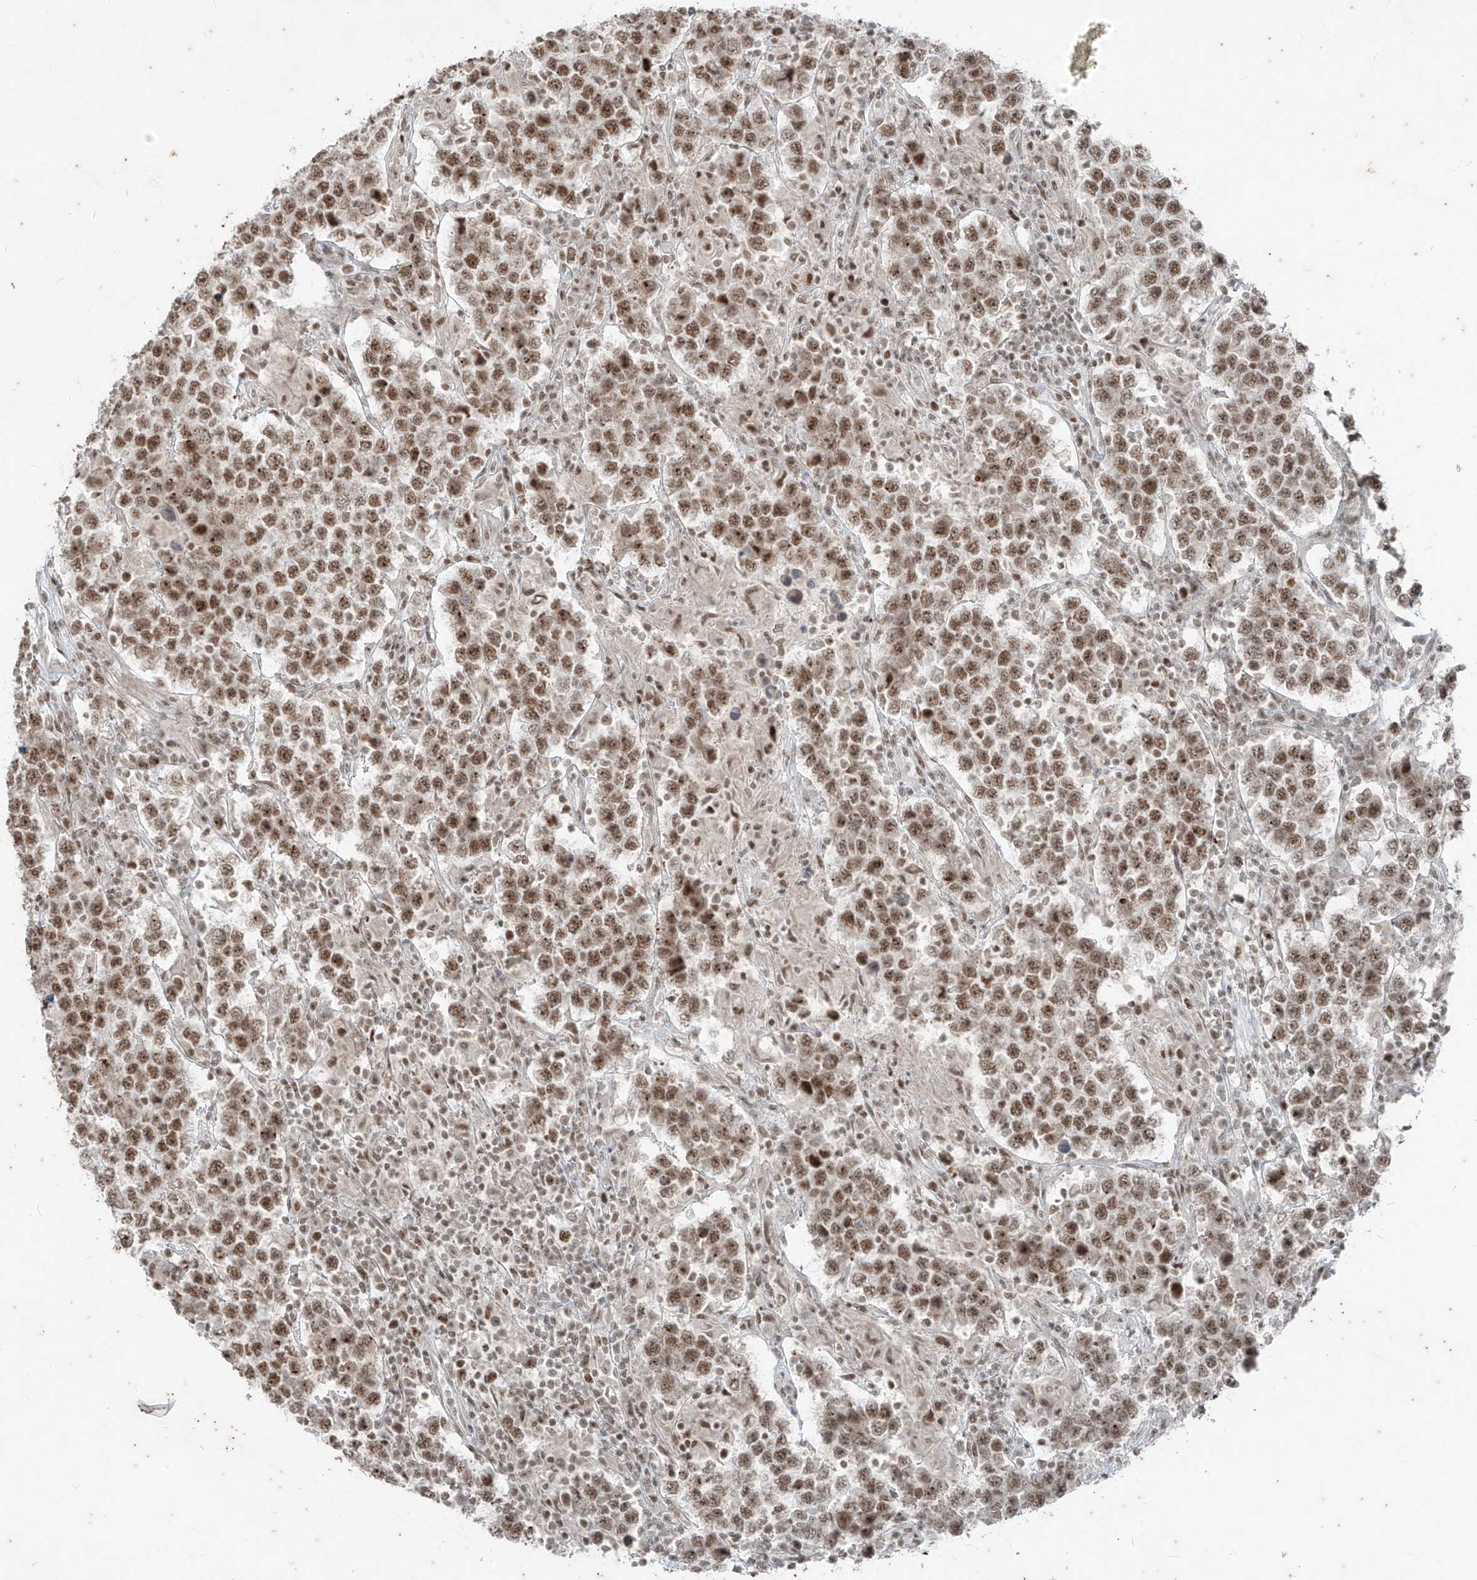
{"staining": {"intensity": "moderate", "quantity": ">75%", "location": "nuclear"}, "tissue": "testis cancer", "cell_type": "Tumor cells", "image_type": "cancer", "snomed": [{"axis": "morphology", "description": "Normal tissue, NOS"}, {"axis": "morphology", "description": "Urothelial carcinoma, High grade"}, {"axis": "morphology", "description": "Seminoma, NOS"}, {"axis": "morphology", "description": "Carcinoma, Embryonal, NOS"}, {"axis": "topography", "description": "Urinary bladder"}, {"axis": "topography", "description": "Testis"}], "caption": "Testis urothelial carcinoma (high-grade) stained for a protein exhibits moderate nuclear positivity in tumor cells.", "gene": "ZNF354B", "patient": {"sex": "male", "age": 41}}